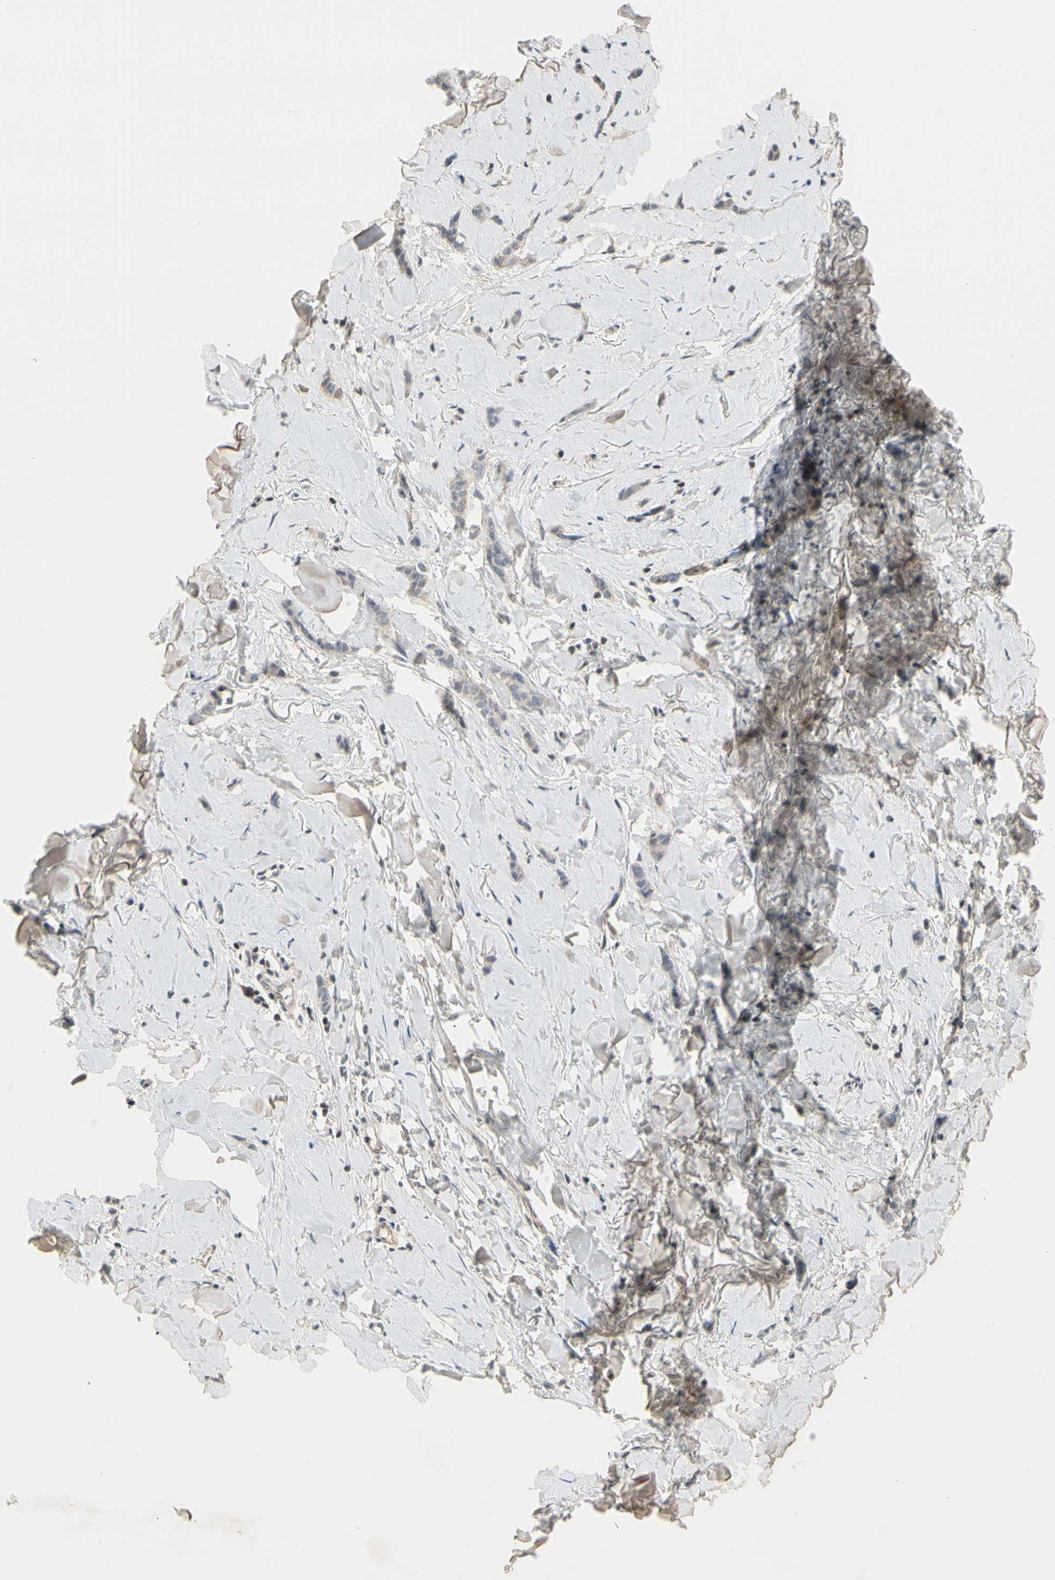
{"staining": {"intensity": "negative", "quantity": "none", "location": "none"}, "tissue": "breast cancer", "cell_type": "Tumor cells", "image_type": "cancer", "snomed": [{"axis": "morphology", "description": "Lobular carcinoma"}, {"axis": "topography", "description": "Skin"}, {"axis": "topography", "description": "Breast"}], "caption": "Immunohistochemical staining of human breast lobular carcinoma demonstrates no significant positivity in tumor cells. Nuclei are stained in blue.", "gene": "GREM1", "patient": {"sex": "female", "age": 46}}